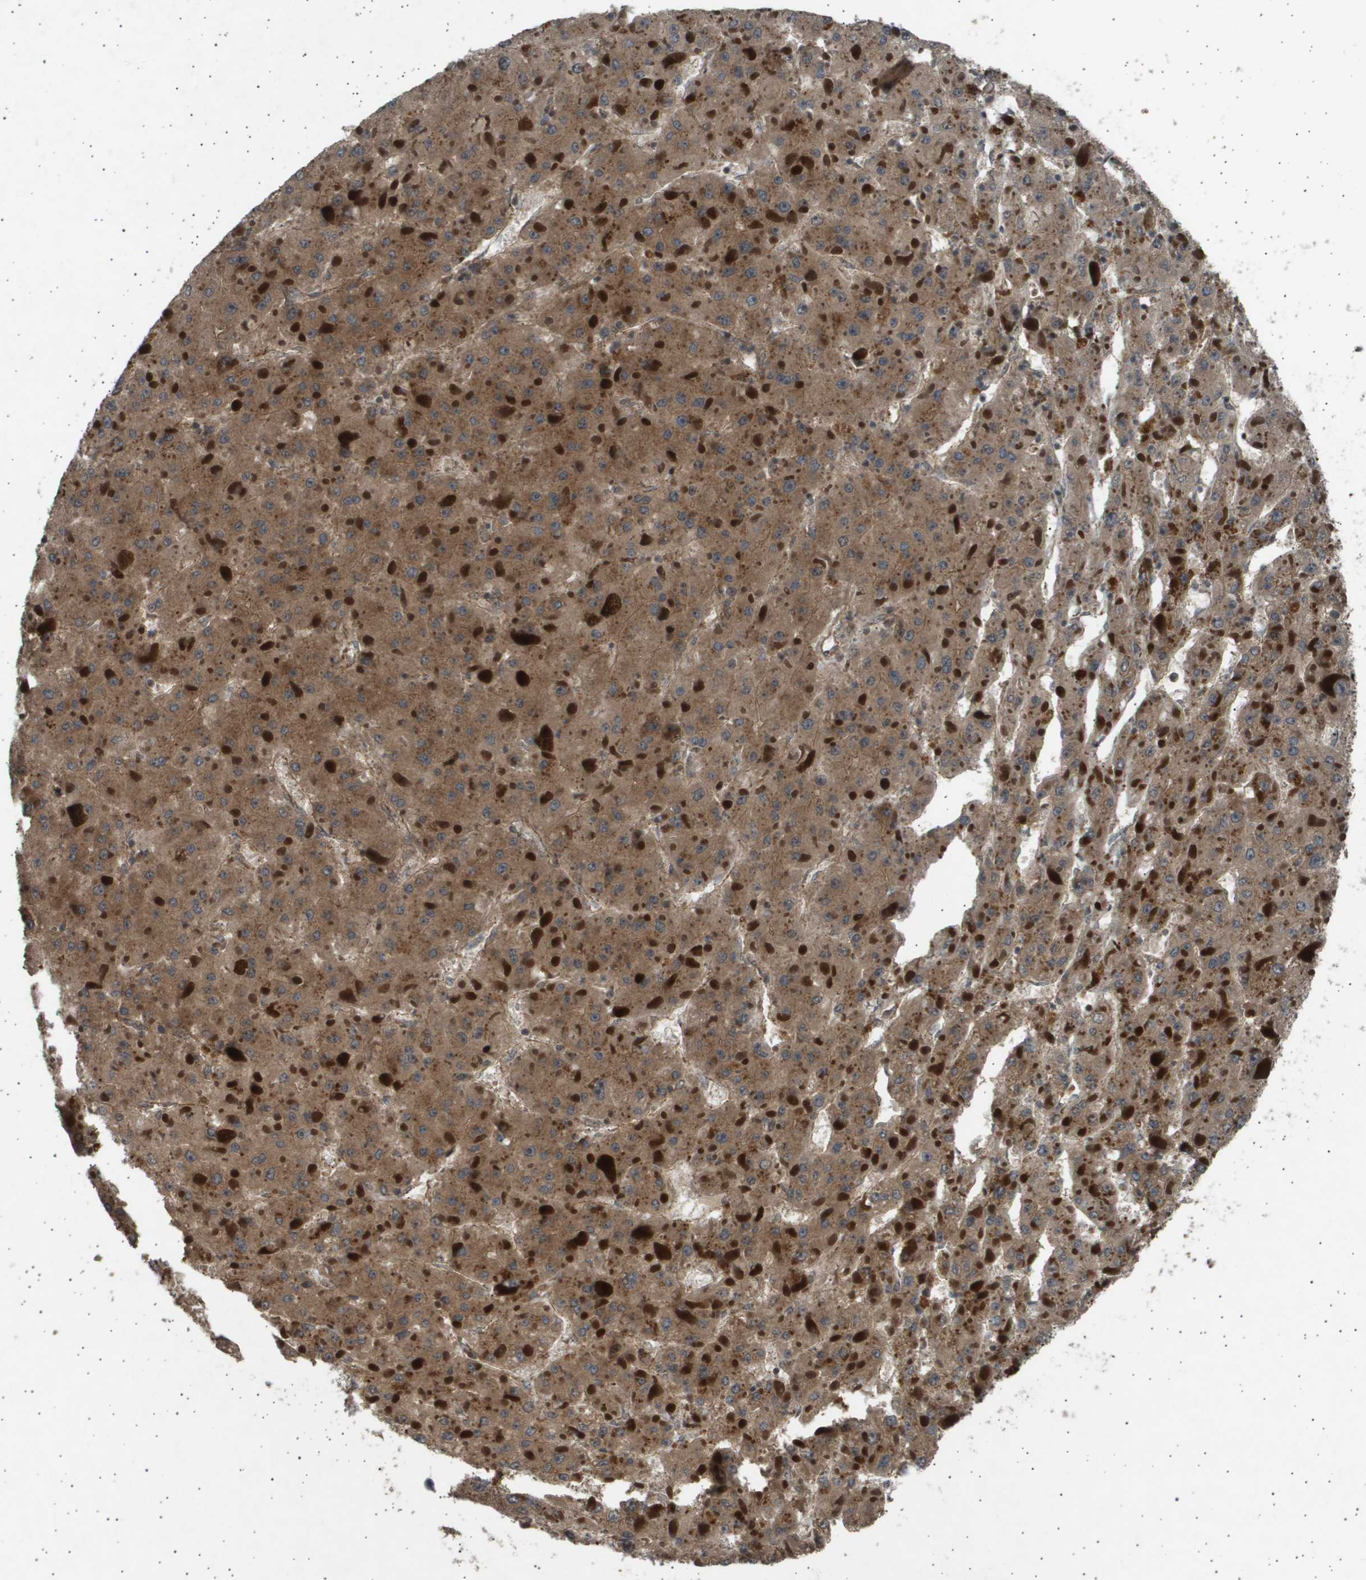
{"staining": {"intensity": "moderate", "quantity": ">75%", "location": "cytoplasmic/membranous"}, "tissue": "liver cancer", "cell_type": "Tumor cells", "image_type": "cancer", "snomed": [{"axis": "morphology", "description": "Carcinoma, Hepatocellular, NOS"}, {"axis": "topography", "description": "Liver"}], "caption": "Tumor cells exhibit moderate cytoplasmic/membranous staining in about >75% of cells in liver cancer.", "gene": "TNRC6A", "patient": {"sex": "female", "age": 73}}